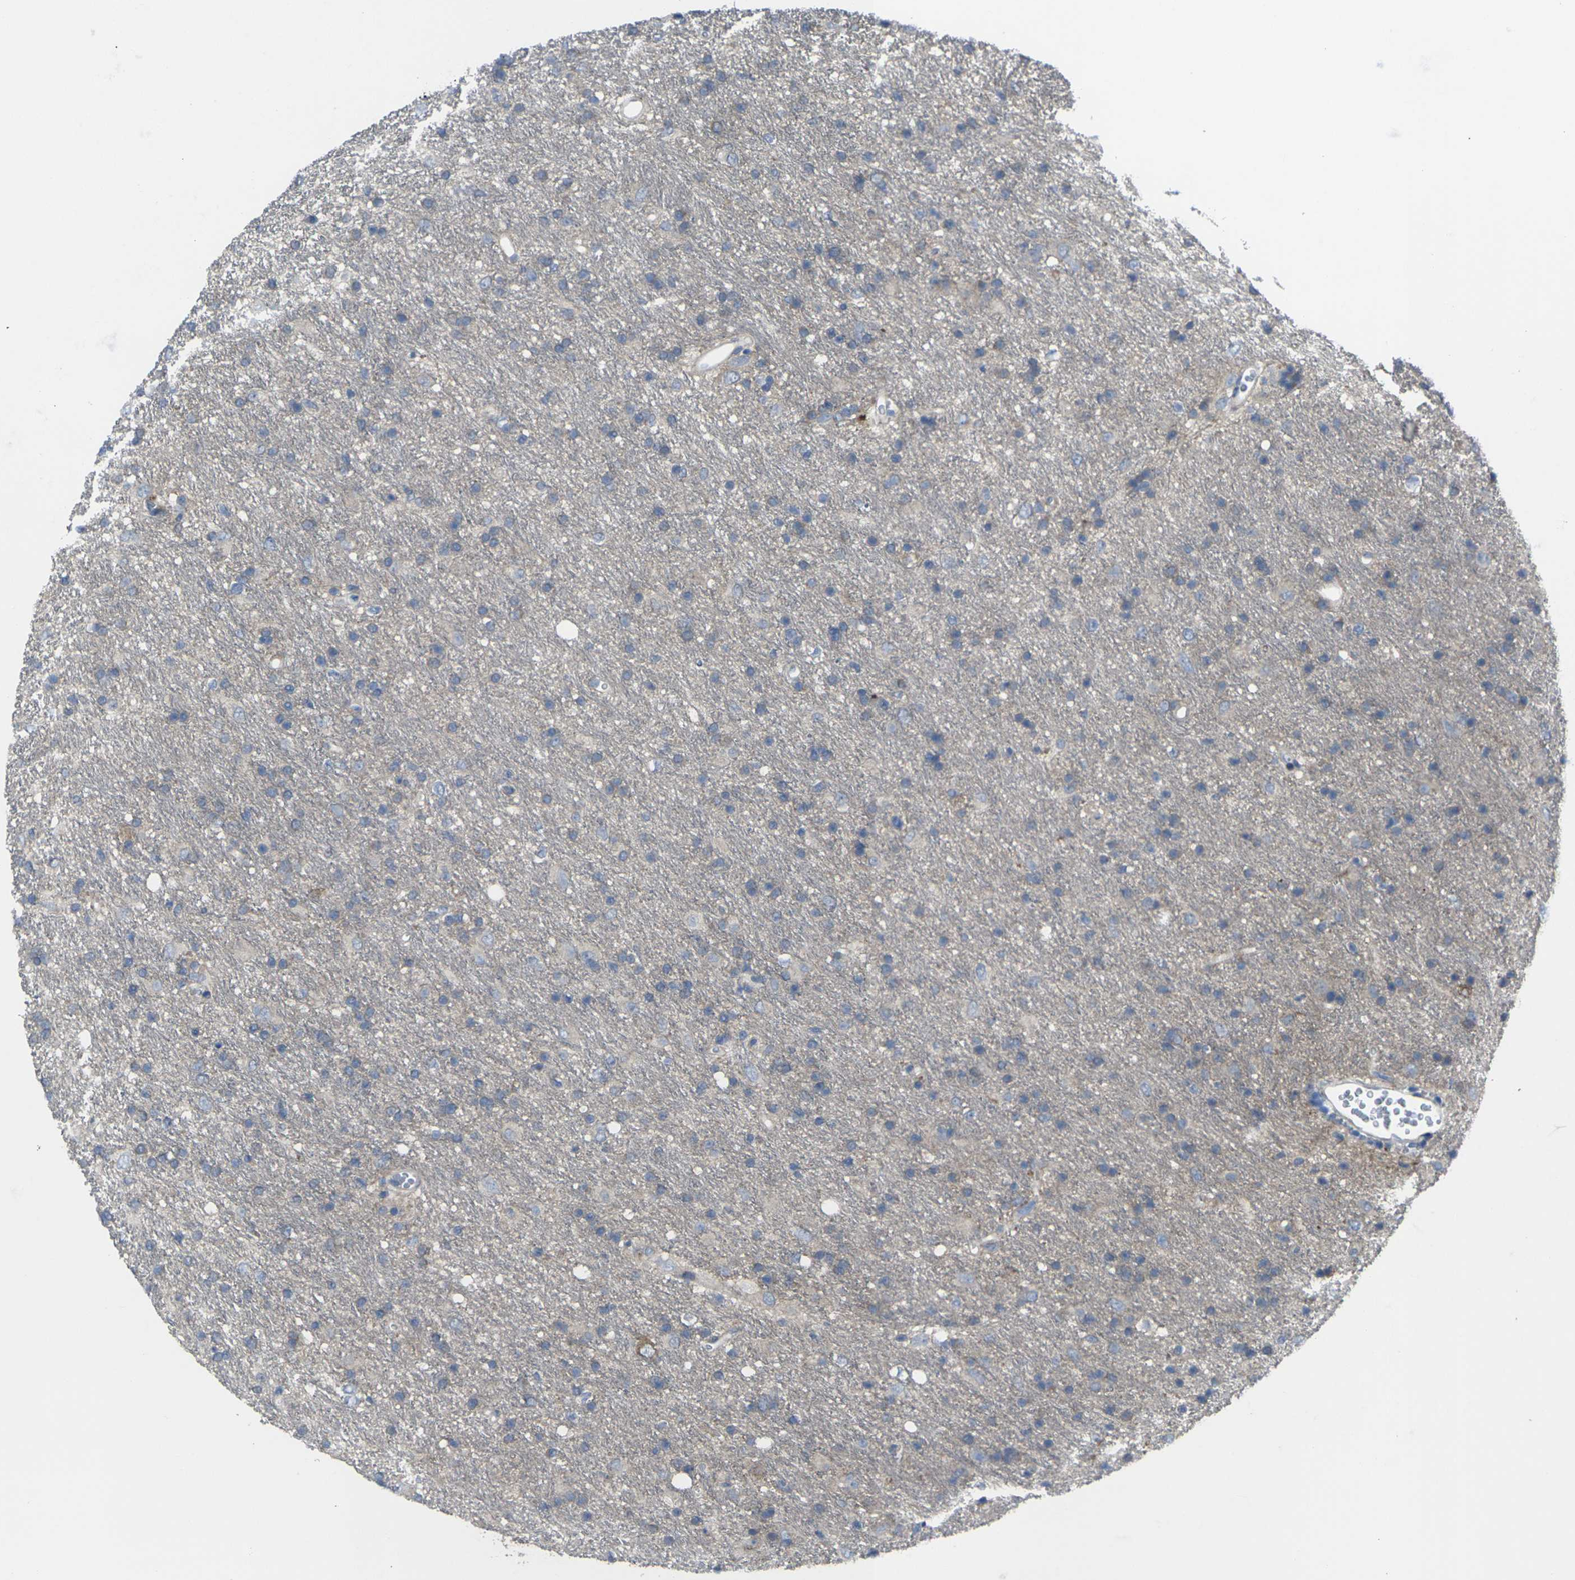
{"staining": {"intensity": "weak", "quantity": "<25%", "location": "cytoplasmic/membranous"}, "tissue": "glioma", "cell_type": "Tumor cells", "image_type": "cancer", "snomed": [{"axis": "morphology", "description": "Glioma, malignant, Low grade"}, {"axis": "topography", "description": "Brain"}], "caption": "IHC micrograph of neoplastic tissue: human glioma stained with DAB (3,3'-diaminobenzidine) exhibits no significant protein staining in tumor cells. Brightfield microscopy of IHC stained with DAB (3,3'-diaminobenzidine) (brown) and hematoxylin (blue), captured at high magnification.", "gene": "CCR10", "patient": {"sex": "male", "age": 77}}